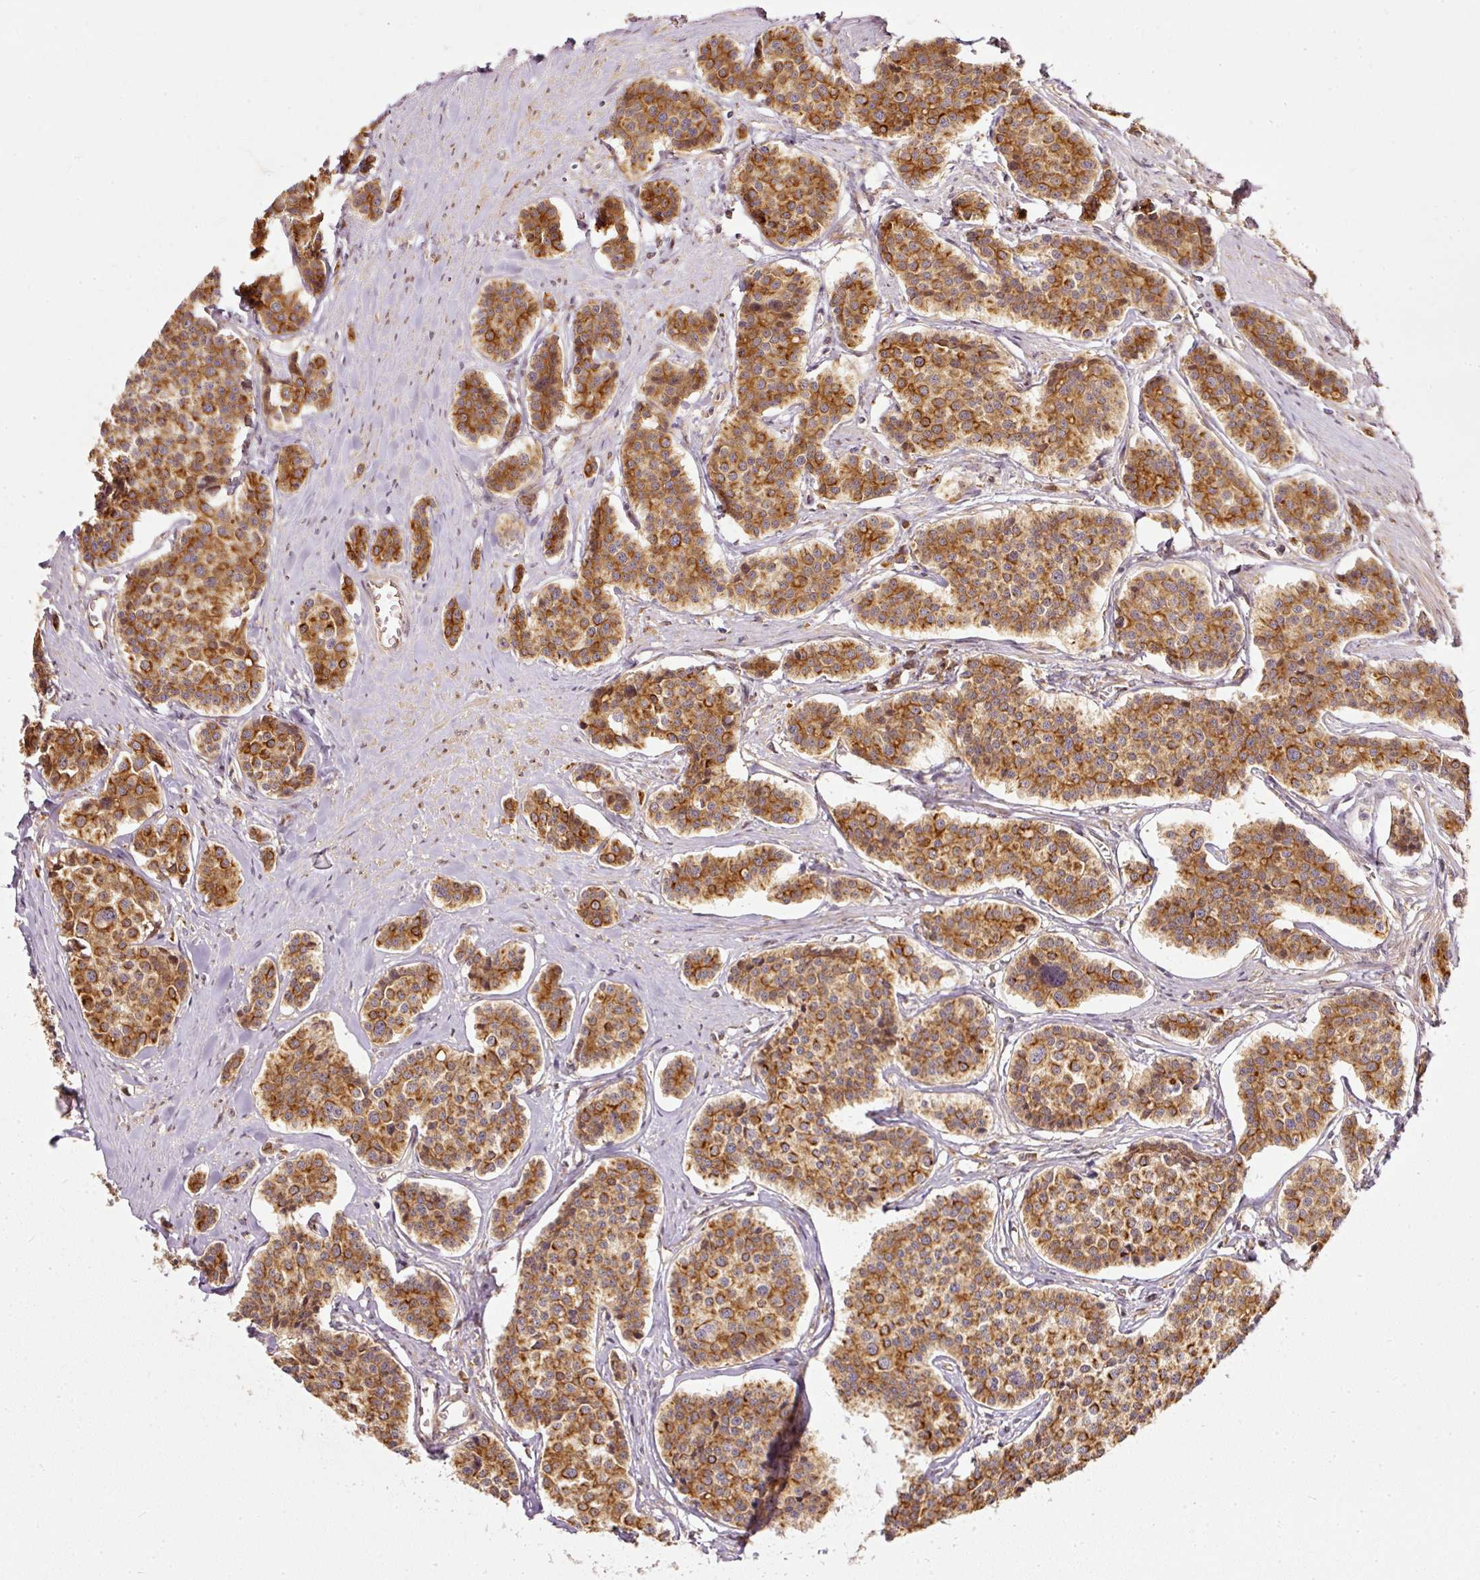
{"staining": {"intensity": "strong", "quantity": ">75%", "location": "cytoplasmic/membranous"}, "tissue": "carcinoid", "cell_type": "Tumor cells", "image_type": "cancer", "snomed": [{"axis": "morphology", "description": "Carcinoid, malignant, NOS"}, {"axis": "topography", "description": "Small intestine"}], "caption": "Immunohistochemistry (IHC) image of neoplastic tissue: carcinoid stained using immunohistochemistry (IHC) shows high levels of strong protein expression localized specifically in the cytoplasmic/membranous of tumor cells, appearing as a cytoplasmic/membranous brown color.", "gene": "MIF4GD", "patient": {"sex": "male", "age": 60}}